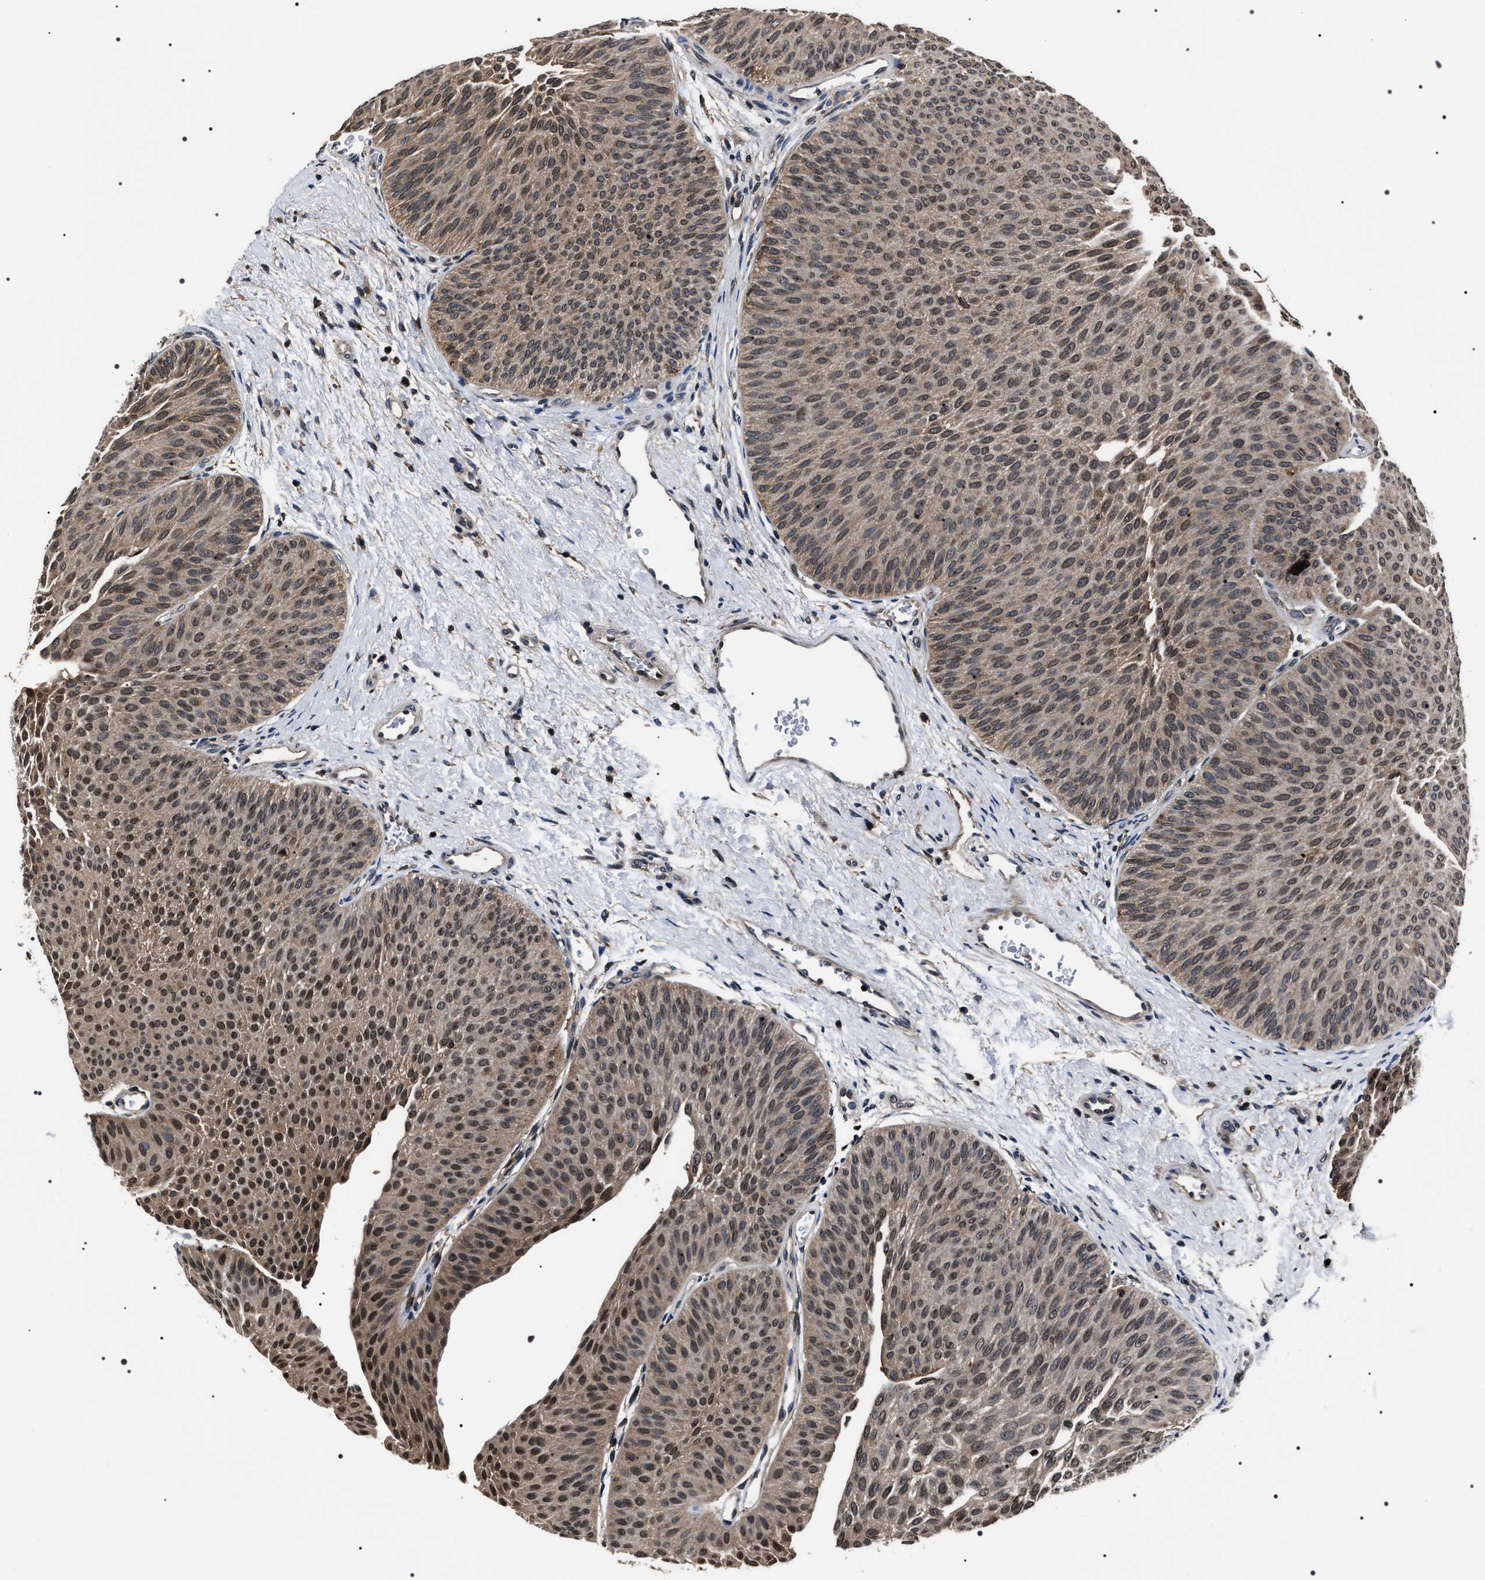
{"staining": {"intensity": "moderate", "quantity": ">75%", "location": "cytoplasmic/membranous,nuclear"}, "tissue": "urothelial cancer", "cell_type": "Tumor cells", "image_type": "cancer", "snomed": [{"axis": "morphology", "description": "Urothelial carcinoma, Low grade"}, {"axis": "topography", "description": "Urinary bladder"}], "caption": "IHC image of human urothelial carcinoma (low-grade) stained for a protein (brown), which demonstrates medium levels of moderate cytoplasmic/membranous and nuclear expression in approximately >75% of tumor cells.", "gene": "SIPA1", "patient": {"sex": "female", "age": 60}}